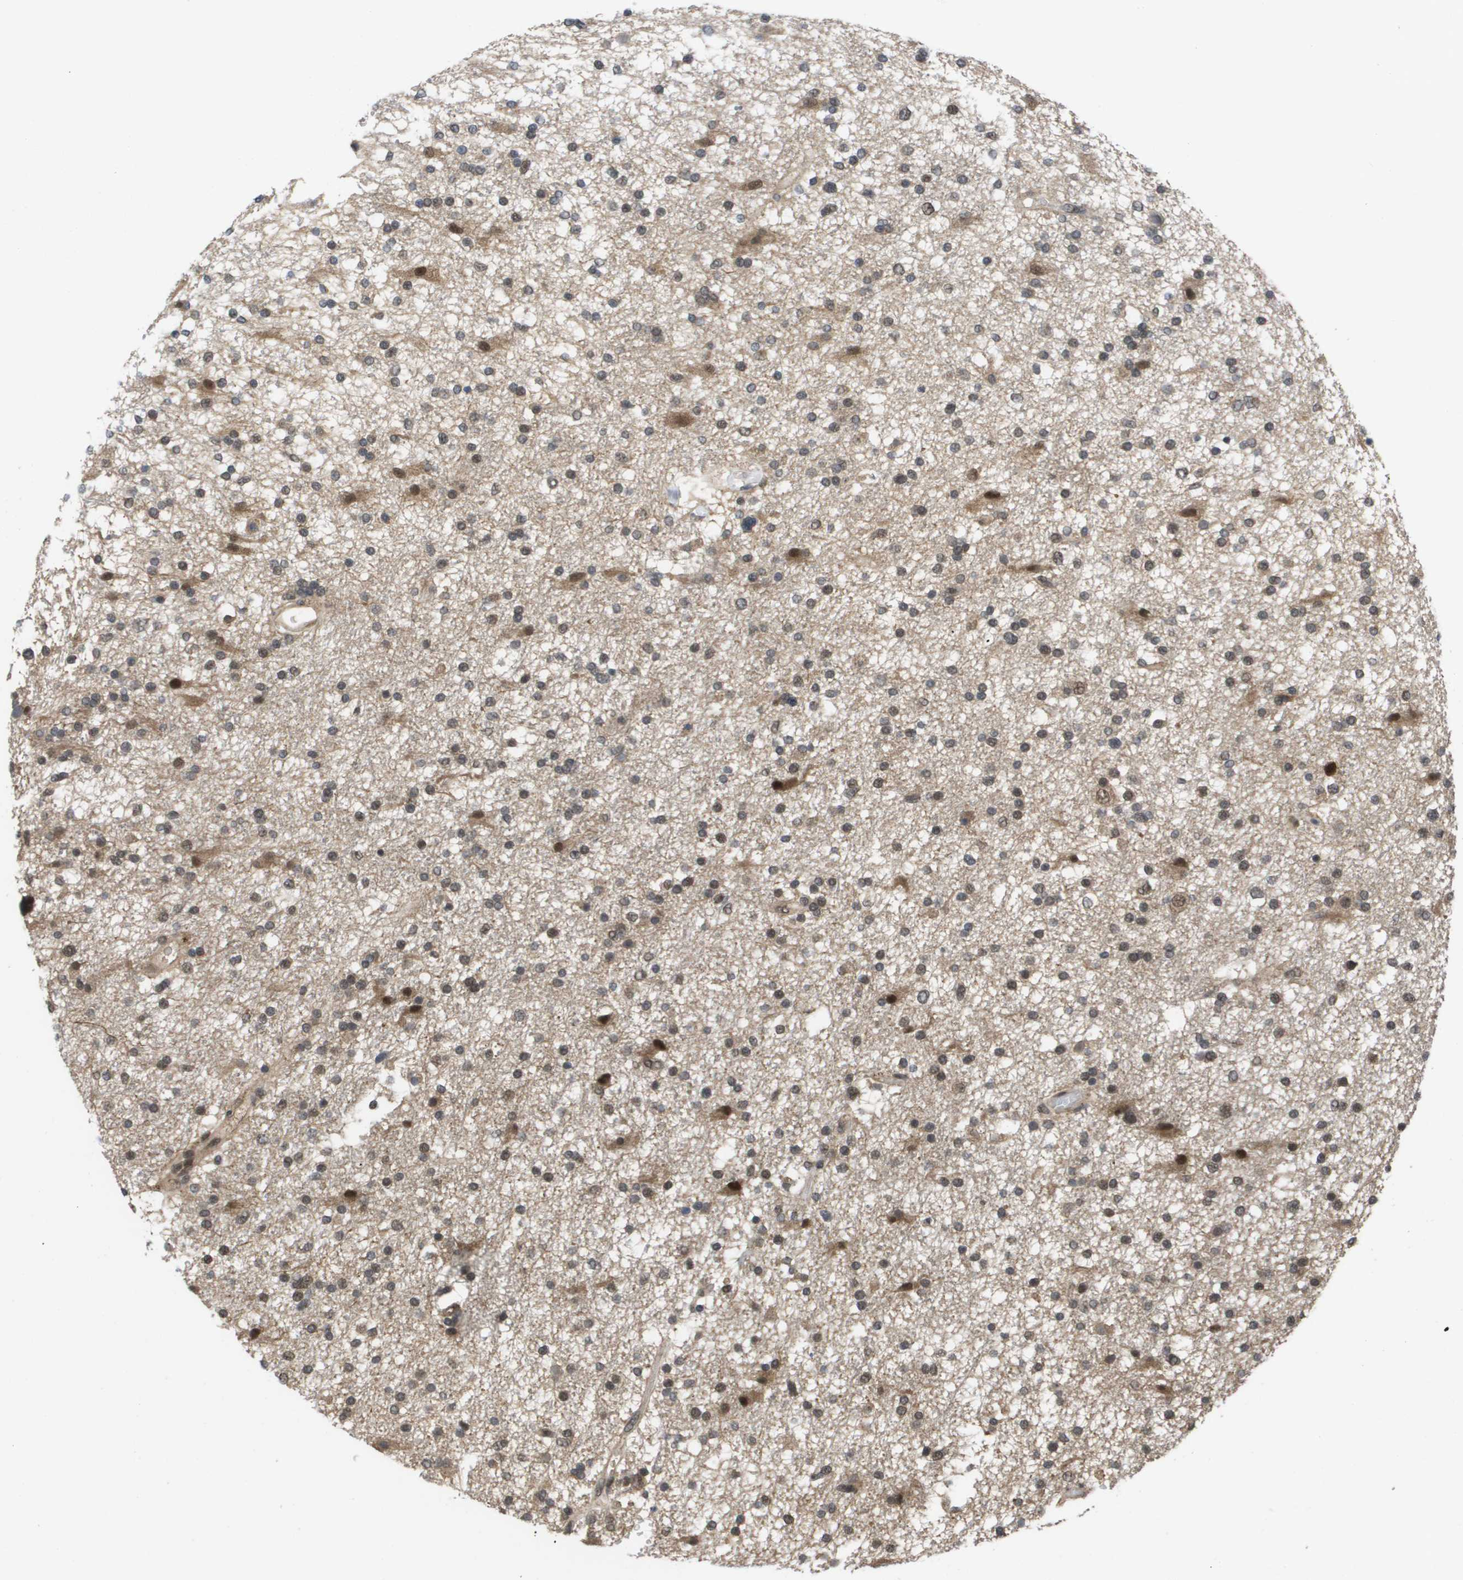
{"staining": {"intensity": "moderate", "quantity": ">75%", "location": "nuclear"}, "tissue": "glioma", "cell_type": "Tumor cells", "image_type": "cancer", "snomed": [{"axis": "morphology", "description": "Glioma, malignant, High grade"}, {"axis": "topography", "description": "Brain"}], "caption": "High-power microscopy captured an IHC photomicrograph of malignant glioma (high-grade), revealing moderate nuclear positivity in about >75% of tumor cells.", "gene": "AMBRA1", "patient": {"sex": "male", "age": 33}}